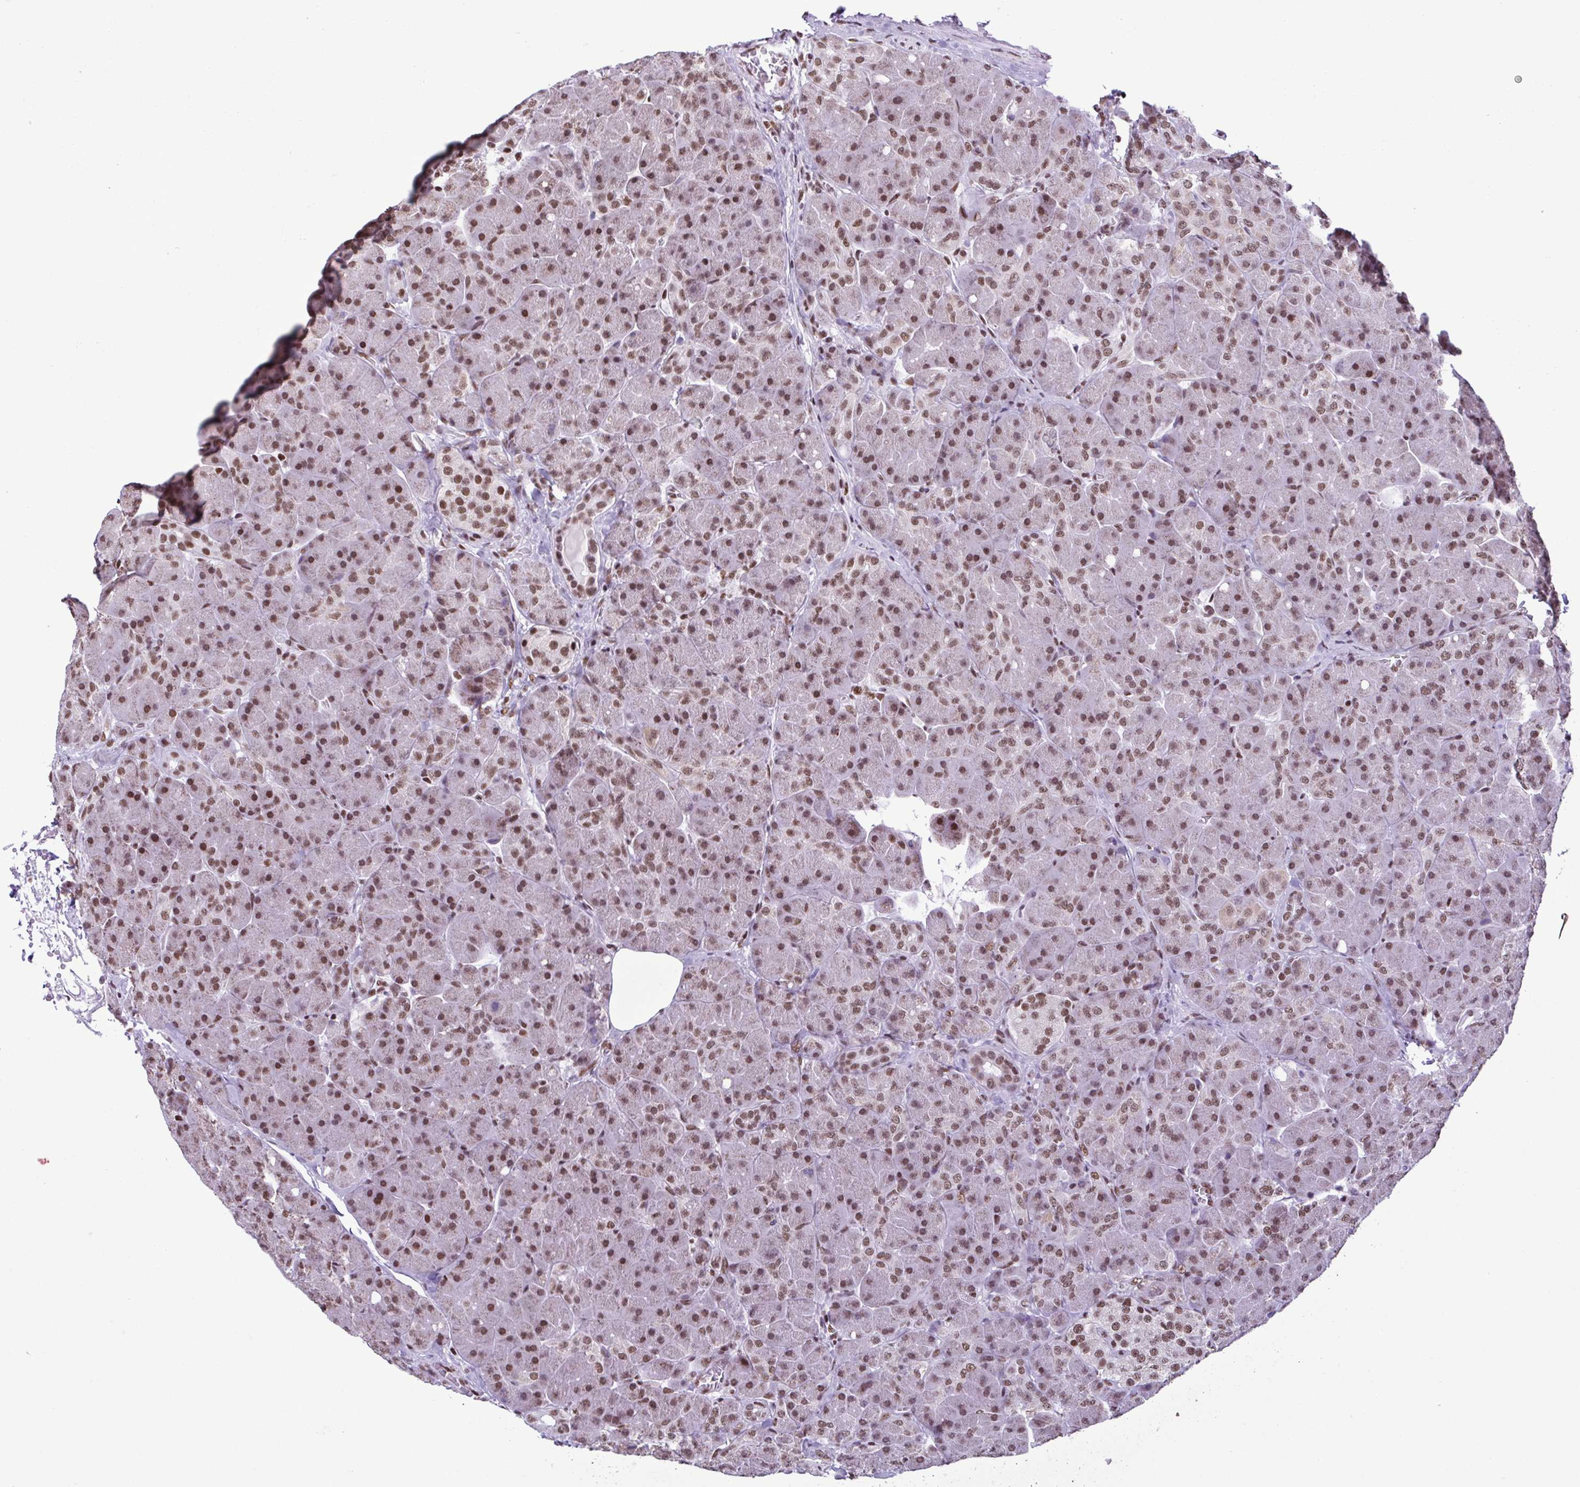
{"staining": {"intensity": "moderate", "quantity": ">75%", "location": "nuclear"}, "tissue": "pancreas", "cell_type": "Exocrine glandular cells", "image_type": "normal", "snomed": [{"axis": "morphology", "description": "Normal tissue, NOS"}, {"axis": "topography", "description": "Pancreas"}], "caption": "Immunohistochemistry (IHC) histopathology image of unremarkable pancreas stained for a protein (brown), which demonstrates medium levels of moderate nuclear staining in approximately >75% of exocrine glandular cells.", "gene": "TIMM21", "patient": {"sex": "male", "age": 55}}